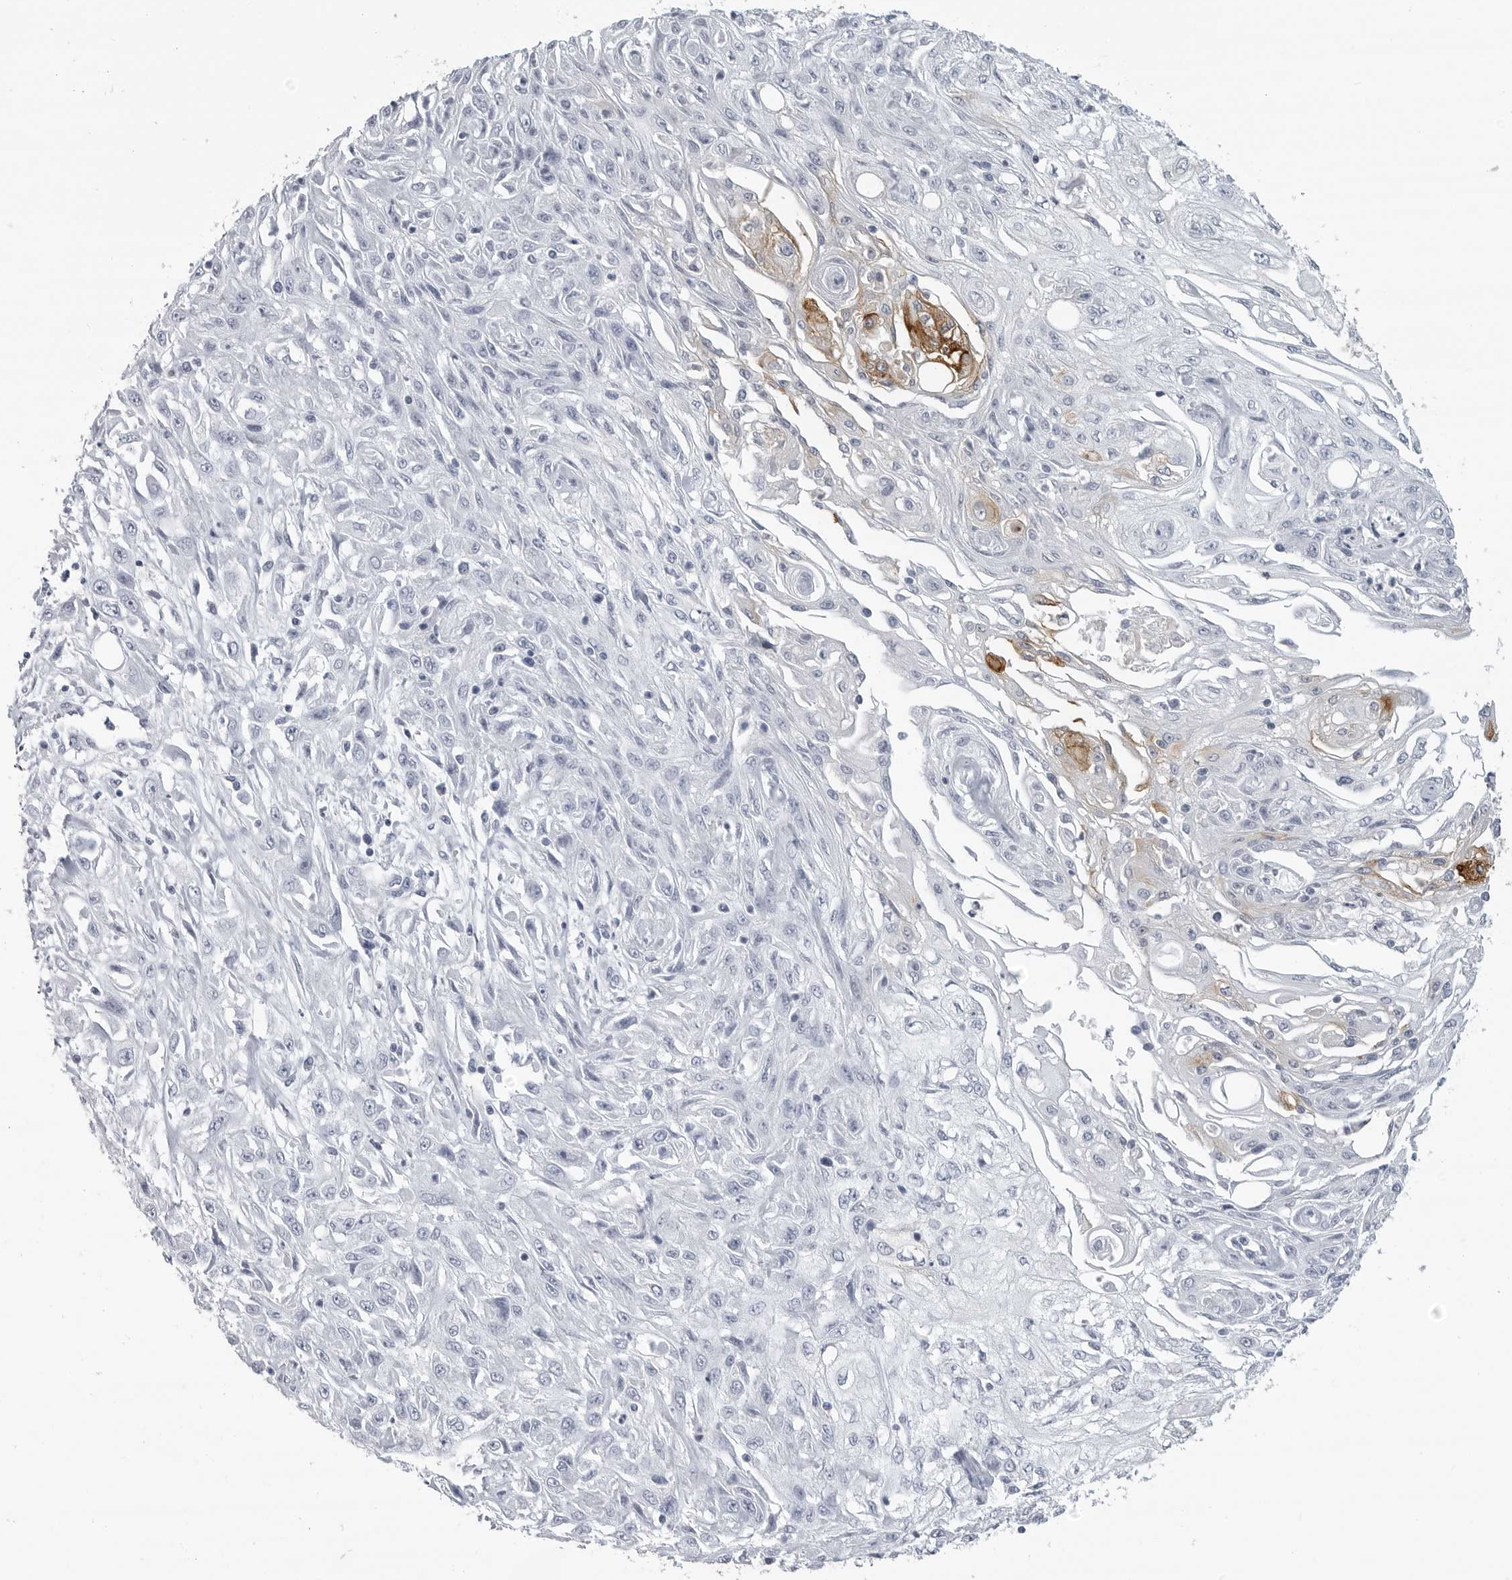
{"staining": {"intensity": "moderate", "quantity": "<25%", "location": "cytoplasmic/membranous"}, "tissue": "skin cancer", "cell_type": "Tumor cells", "image_type": "cancer", "snomed": [{"axis": "morphology", "description": "Squamous cell carcinoma, NOS"}, {"axis": "morphology", "description": "Squamous cell carcinoma, metastatic, NOS"}, {"axis": "topography", "description": "Skin"}, {"axis": "topography", "description": "Lymph node"}], "caption": "DAB immunohistochemical staining of metastatic squamous cell carcinoma (skin) exhibits moderate cytoplasmic/membranous protein positivity in approximately <25% of tumor cells.", "gene": "LY6D", "patient": {"sex": "male", "age": 75}}